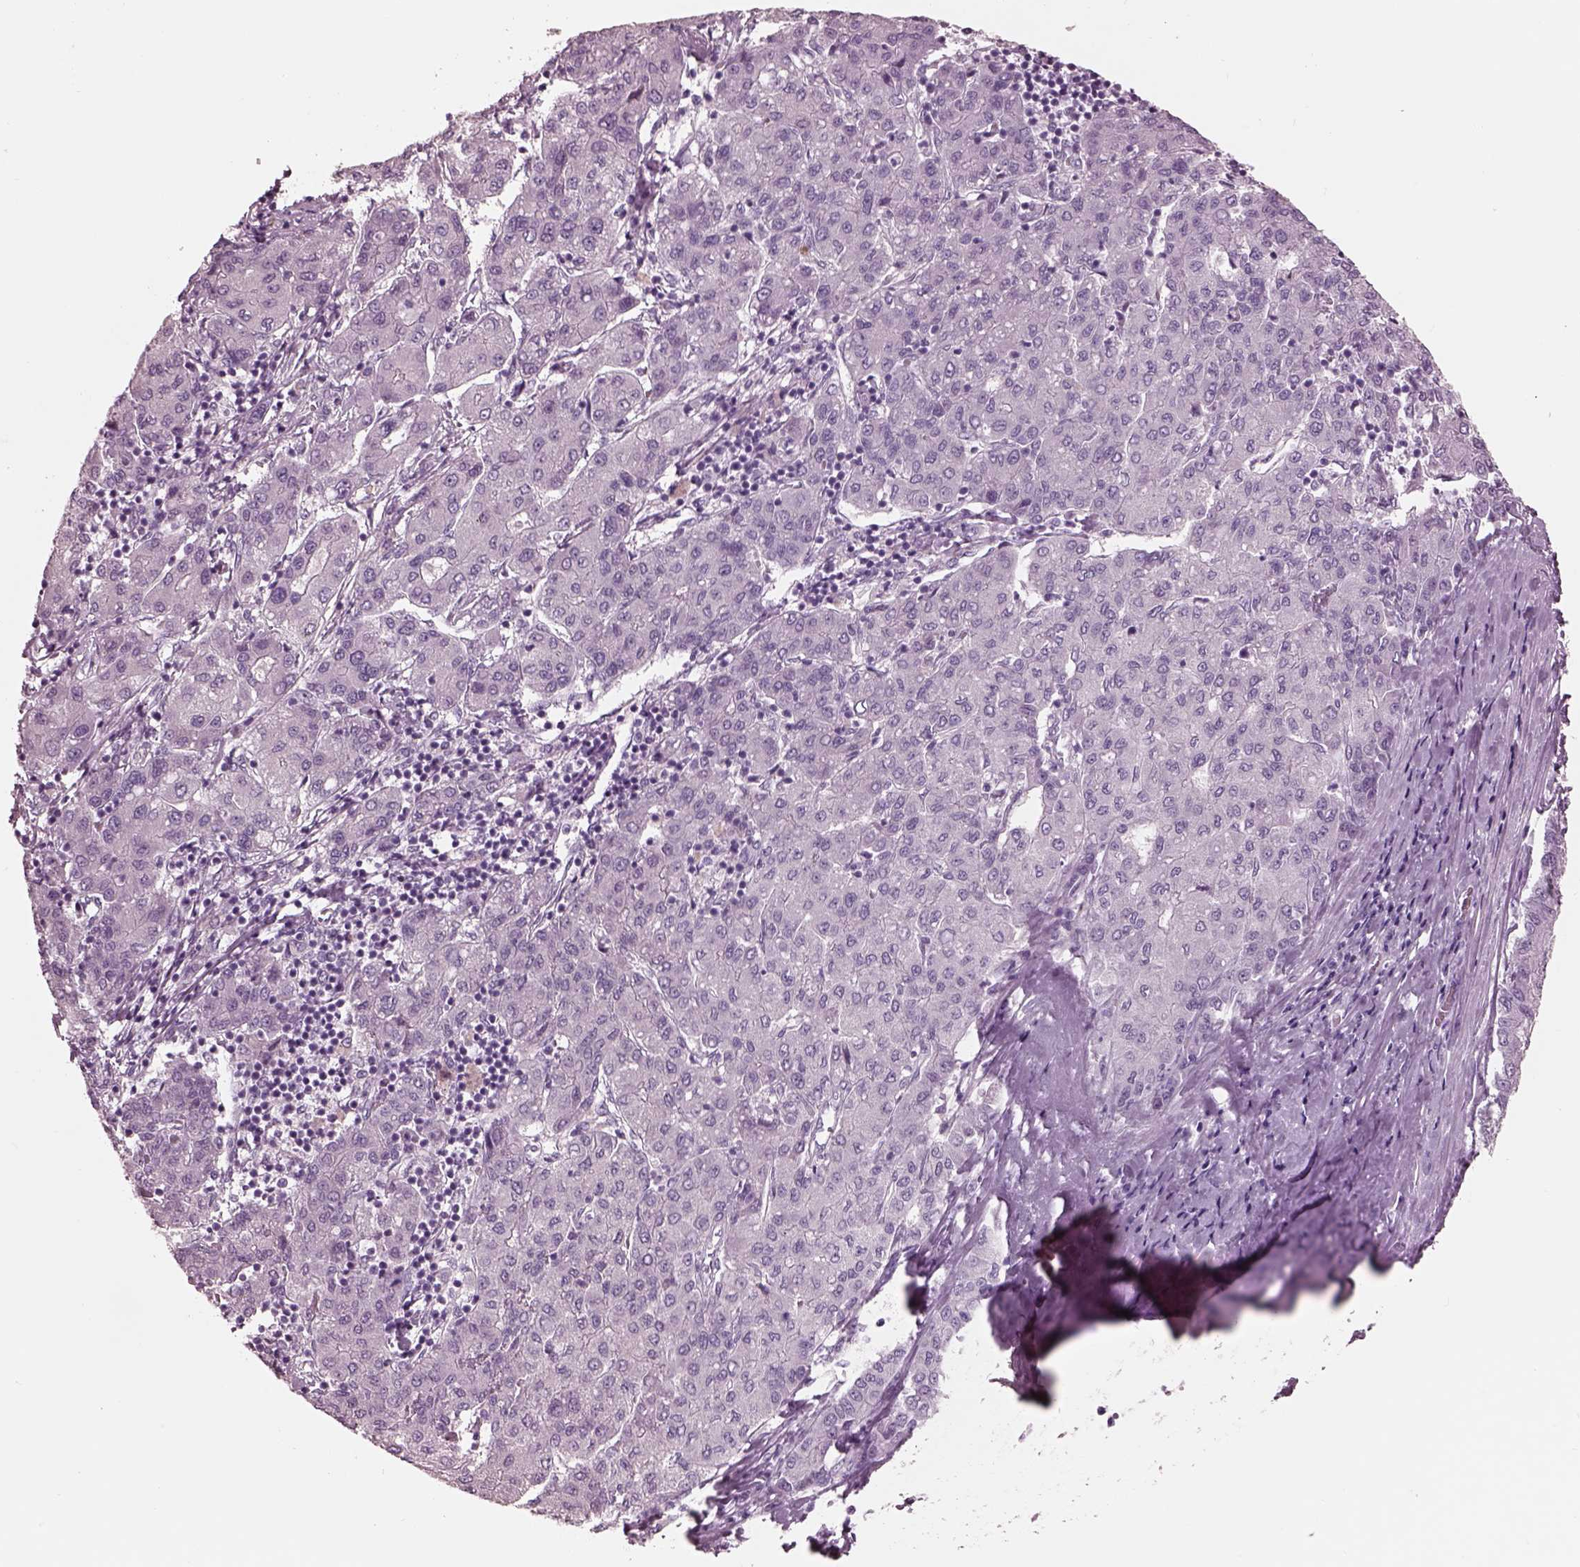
{"staining": {"intensity": "negative", "quantity": "none", "location": "none"}, "tissue": "liver cancer", "cell_type": "Tumor cells", "image_type": "cancer", "snomed": [{"axis": "morphology", "description": "Carcinoma, Hepatocellular, NOS"}, {"axis": "topography", "description": "Liver"}], "caption": "Immunohistochemistry image of liver cancer (hepatocellular carcinoma) stained for a protein (brown), which reveals no staining in tumor cells.", "gene": "GARIN4", "patient": {"sex": "male", "age": 65}}